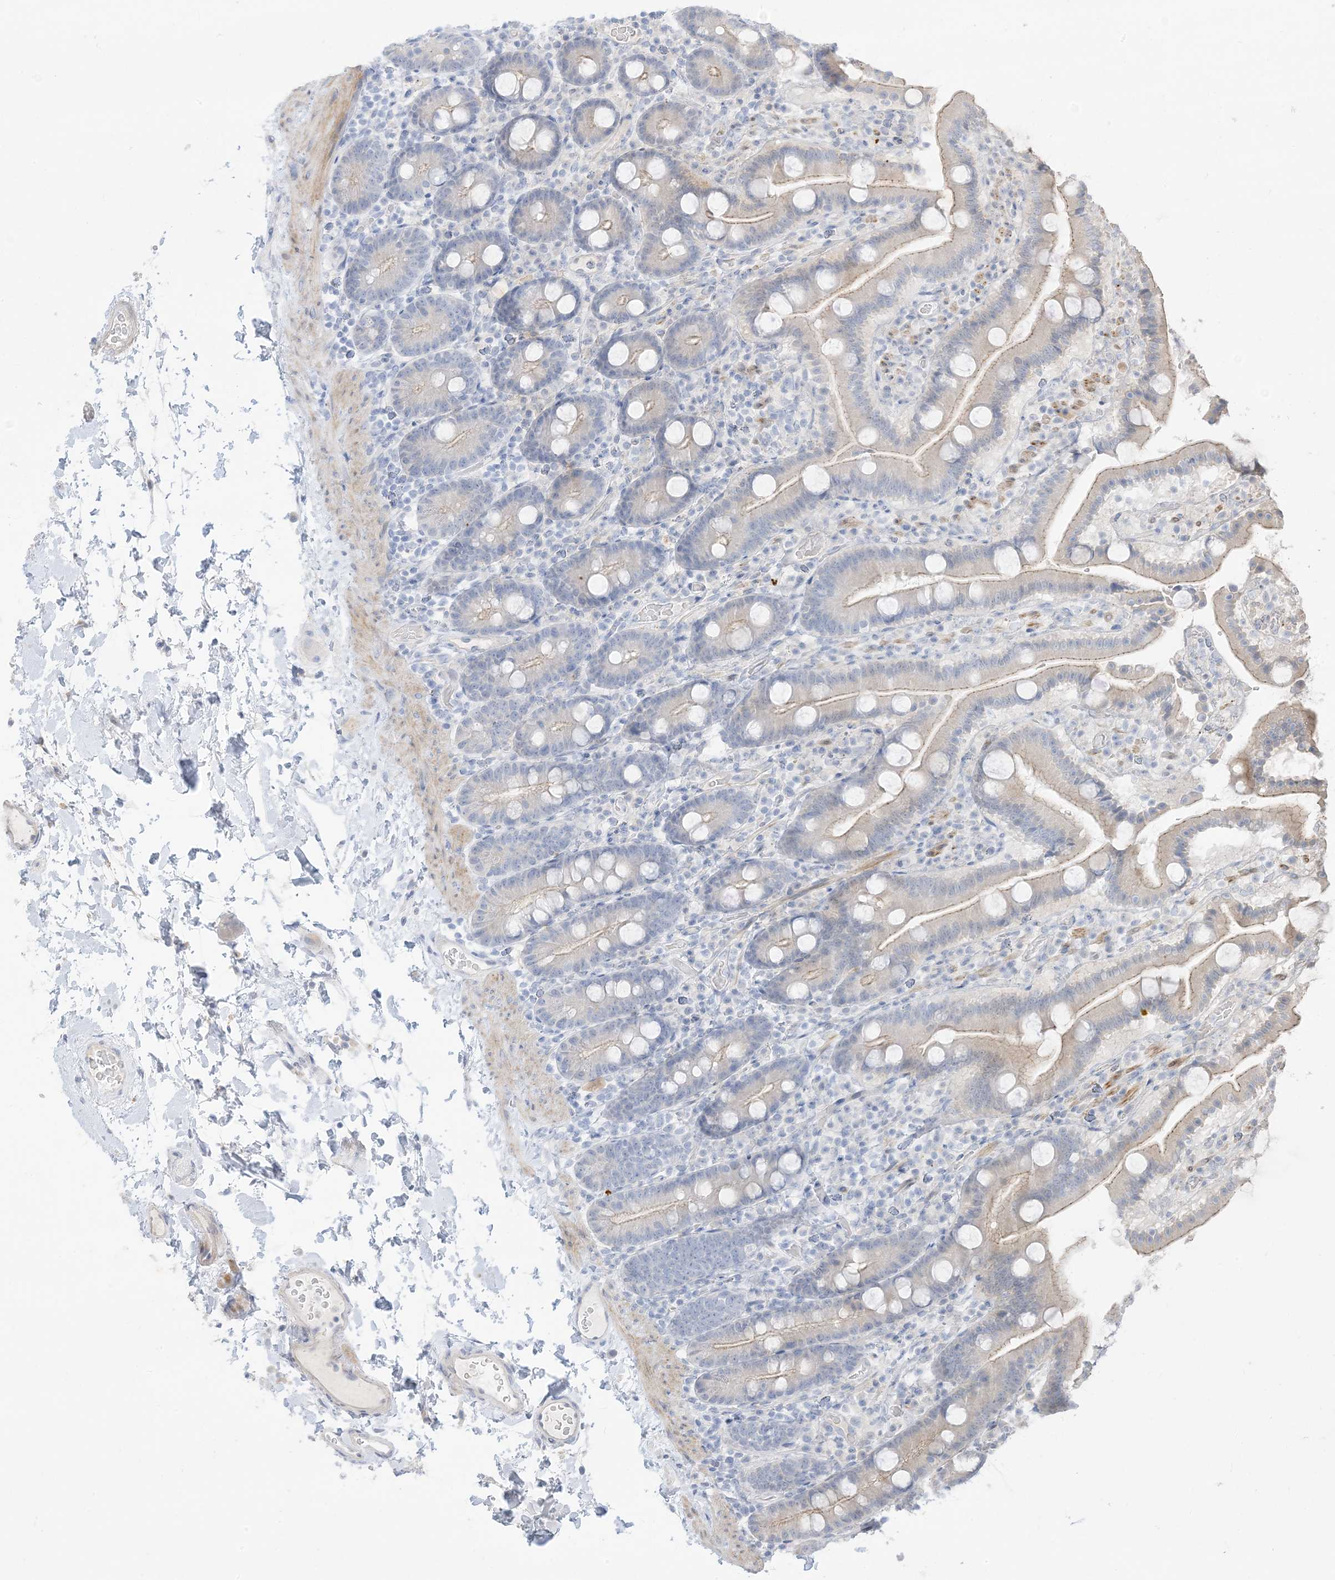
{"staining": {"intensity": "weak", "quantity": "<25%", "location": "cytoplasmic/membranous"}, "tissue": "duodenum", "cell_type": "Glandular cells", "image_type": "normal", "snomed": [{"axis": "morphology", "description": "Normal tissue, NOS"}, {"axis": "topography", "description": "Duodenum"}], "caption": "Immunohistochemical staining of benign human duodenum demonstrates no significant staining in glandular cells. (Stains: DAB (3,3'-diaminobenzidine) IHC with hematoxylin counter stain, Microscopy: brightfield microscopy at high magnification).", "gene": "RNF175", "patient": {"sex": "male", "age": 55}}